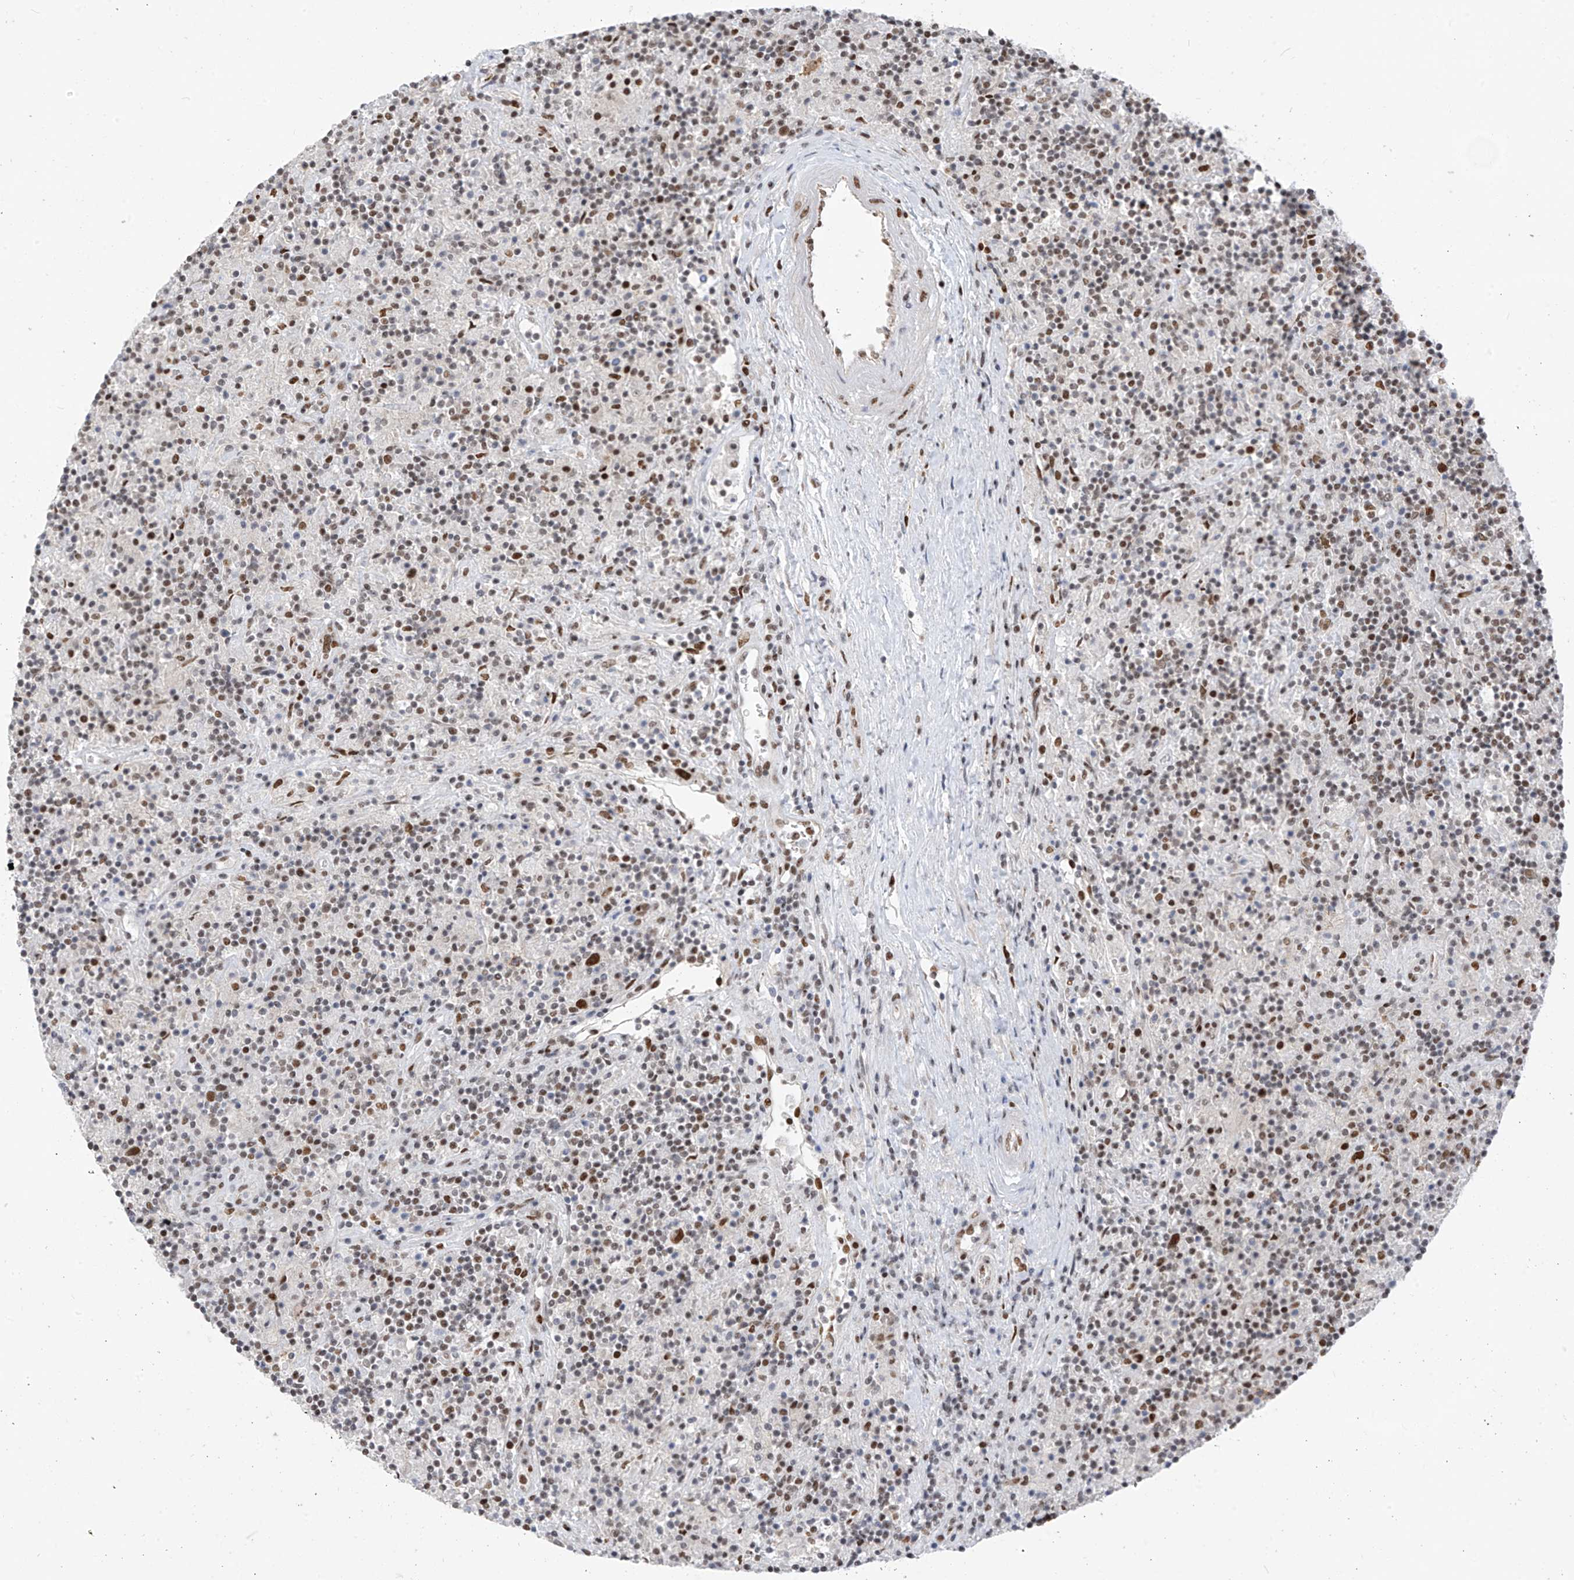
{"staining": {"intensity": "strong", "quantity": ">75%", "location": "nuclear"}, "tissue": "lymphoma", "cell_type": "Tumor cells", "image_type": "cancer", "snomed": [{"axis": "morphology", "description": "Hodgkin's disease, NOS"}, {"axis": "topography", "description": "Lymph node"}], "caption": "IHC micrograph of human lymphoma stained for a protein (brown), which demonstrates high levels of strong nuclear expression in about >75% of tumor cells.", "gene": "KHSRP", "patient": {"sex": "male", "age": 70}}